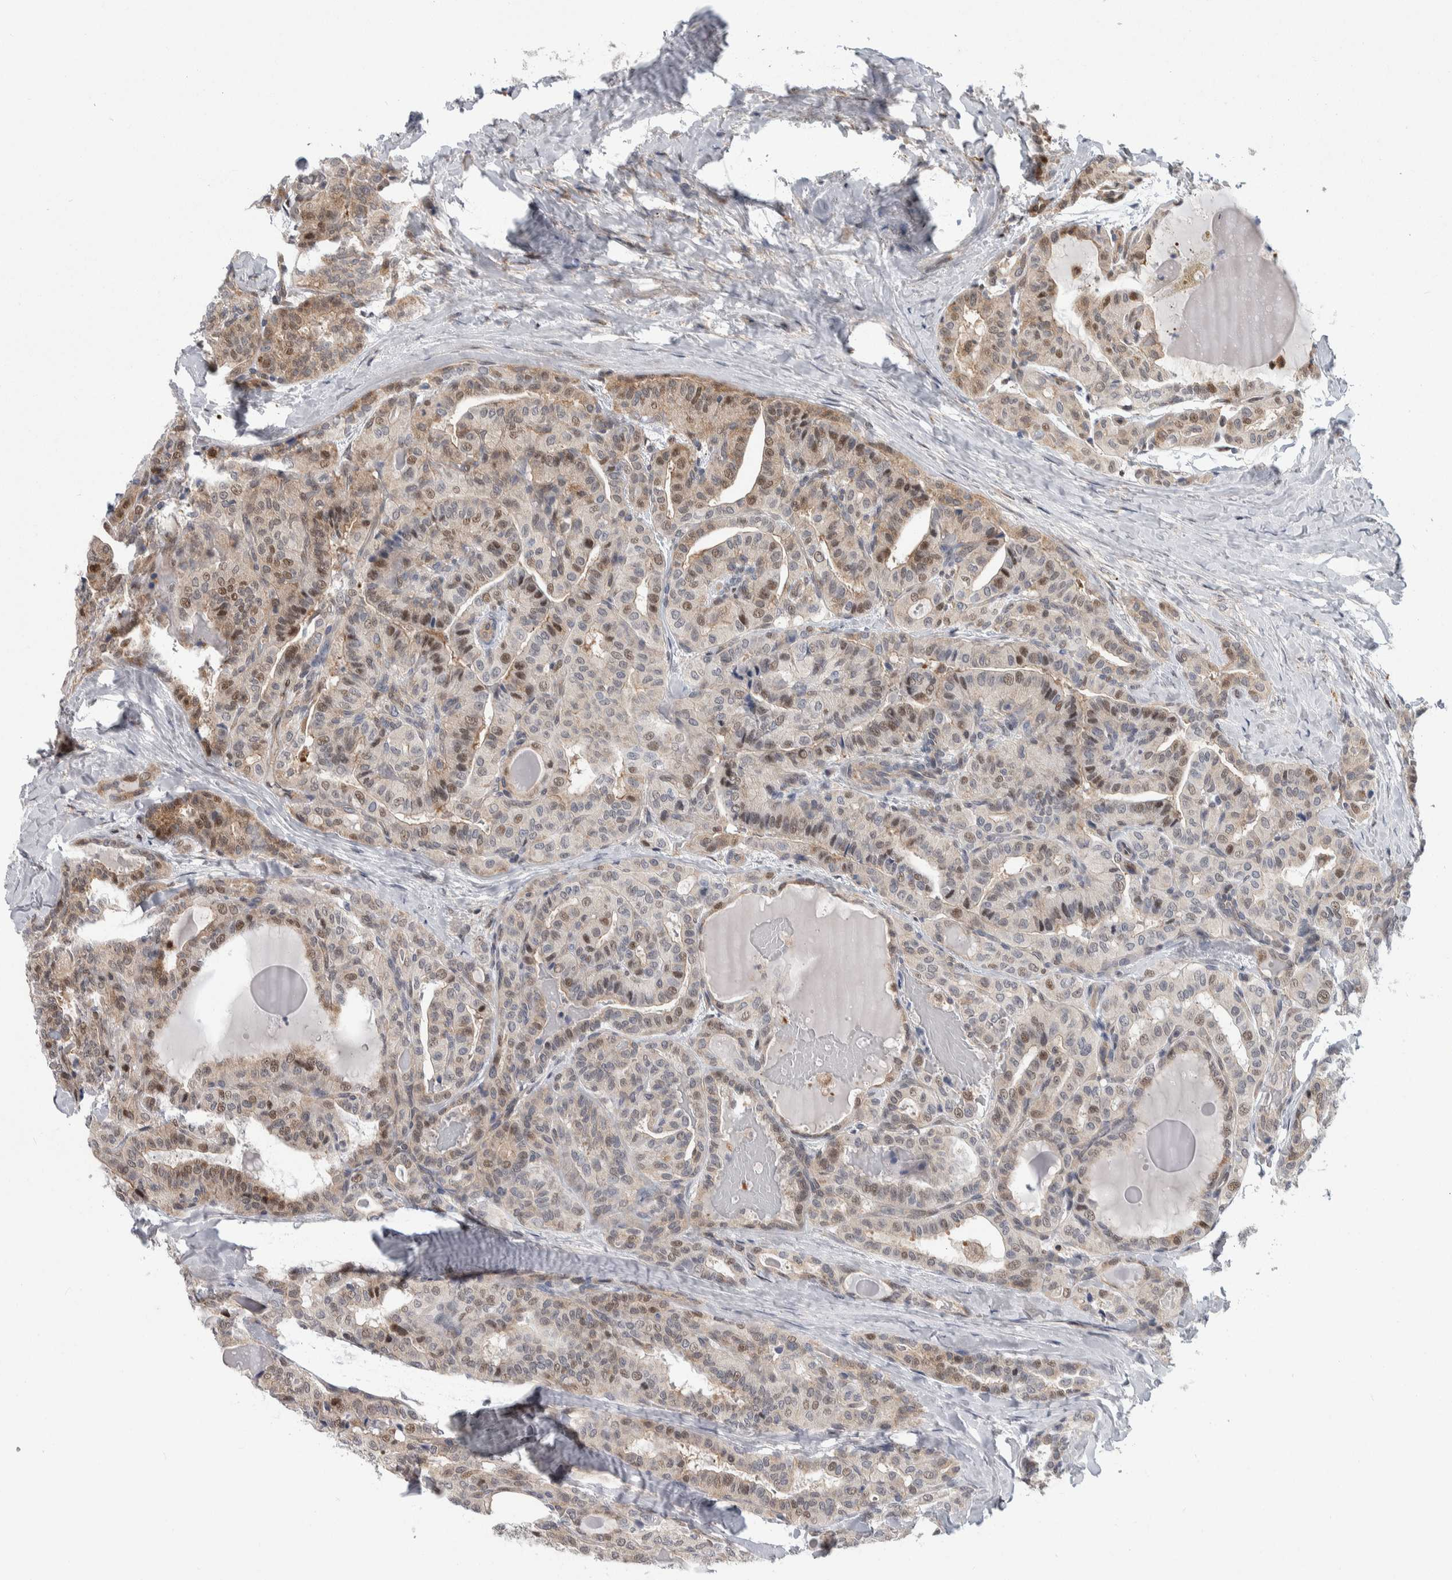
{"staining": {"intensity": "weak", "quantity": "25%-75%", "location": "cytoplasmic/membranous,nuclear"}, "tissue": "thyroid cancer", "cell_type": "Tumor cells", "image_type": "cancer", "snomed": [{"axis": "morphology", "description": "Papillary adenocarcinoma, NOS"}, {"axis": "topography", "description": "Thyroid gland"}], "caption": "Approximately 25%-75% of tumor cells in thyroid cancer (papillary adenocarcinoma) show weak cytoplasmic/membranous and nuclear protein expression as visualized by brown immunohistochemical staining.", "gene": "PTPA", "patient": {"sex": "male", "age": 77}}